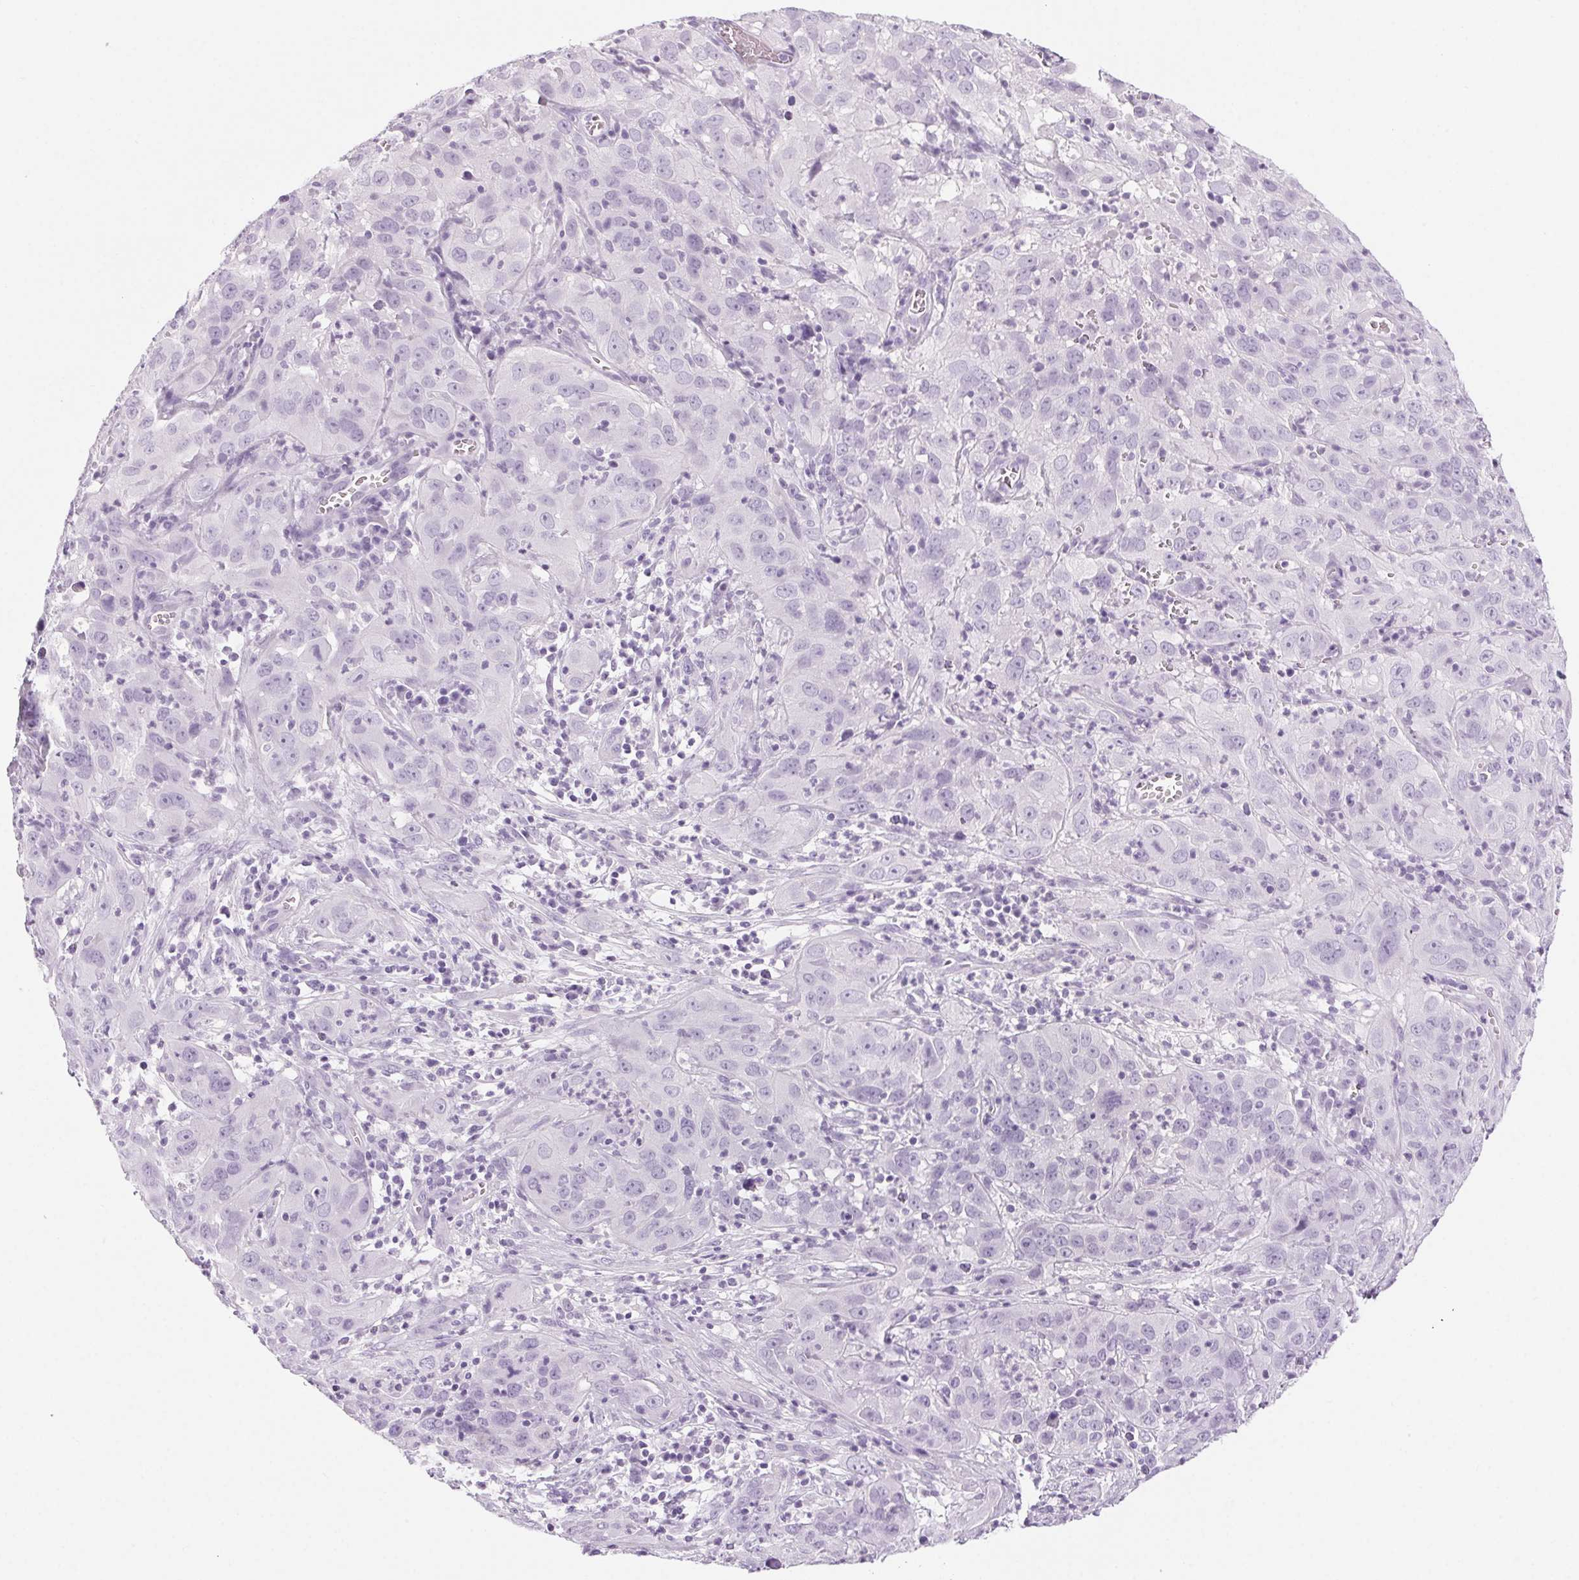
{"staining": {"intensity": "negative", "quantity": "none", "location": "none"}, "tissue": "cervical cancer", "cell_type": "Tumor cells", "image_type": "cancer", "snomed": [{"axis": "morphology", "description": "Squamous cell carcinoma, NOS"}, {"axis": "topography", "description": "Cervix"}], "caption": "This micrograph is of squamous cell carcinoma (cervical) stained with IHC to label a protein in brown with the nuclei are counter-stained blue. There is no staining in tumor cells.", "gene": "LRP2", "patient": {"sex": "female", "age": 32}}